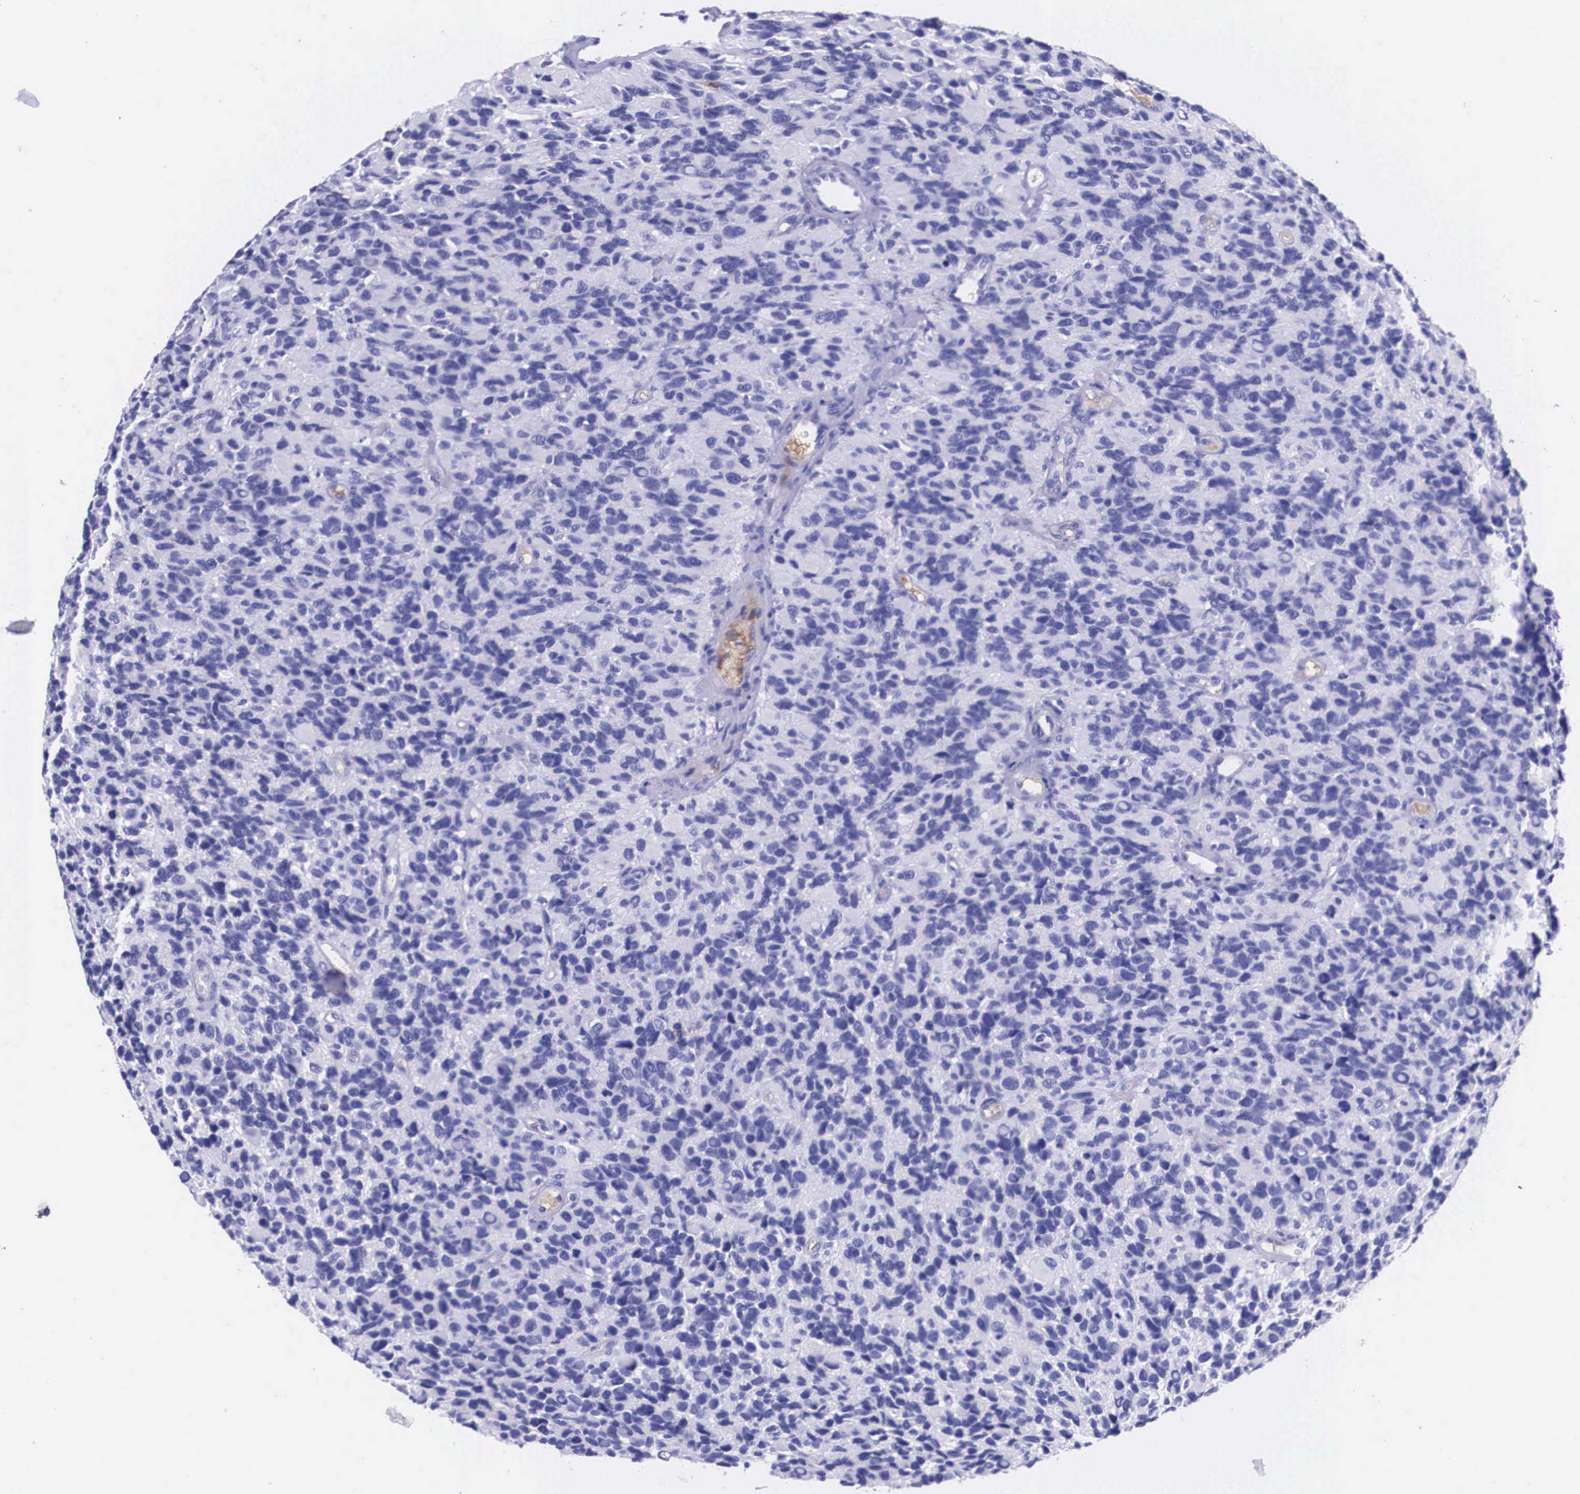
{"staining": {"intensity": "negative", "quantity": "none", "location": "none"}, "tissue": "glioma", "cell_type": "Tumor cells", "image_type": "cancer", "snomed": [{"axis": "morphology", "description": "Glioma, malignant, High grade"}, {"axis": "topography", "description": "Brain"}], "caption": "The micrograph shows no significant expression in tumor cells of malignant glioma (high-grade).", "gene": "PLG", "patient": {"sex": "male", "age": 77}}